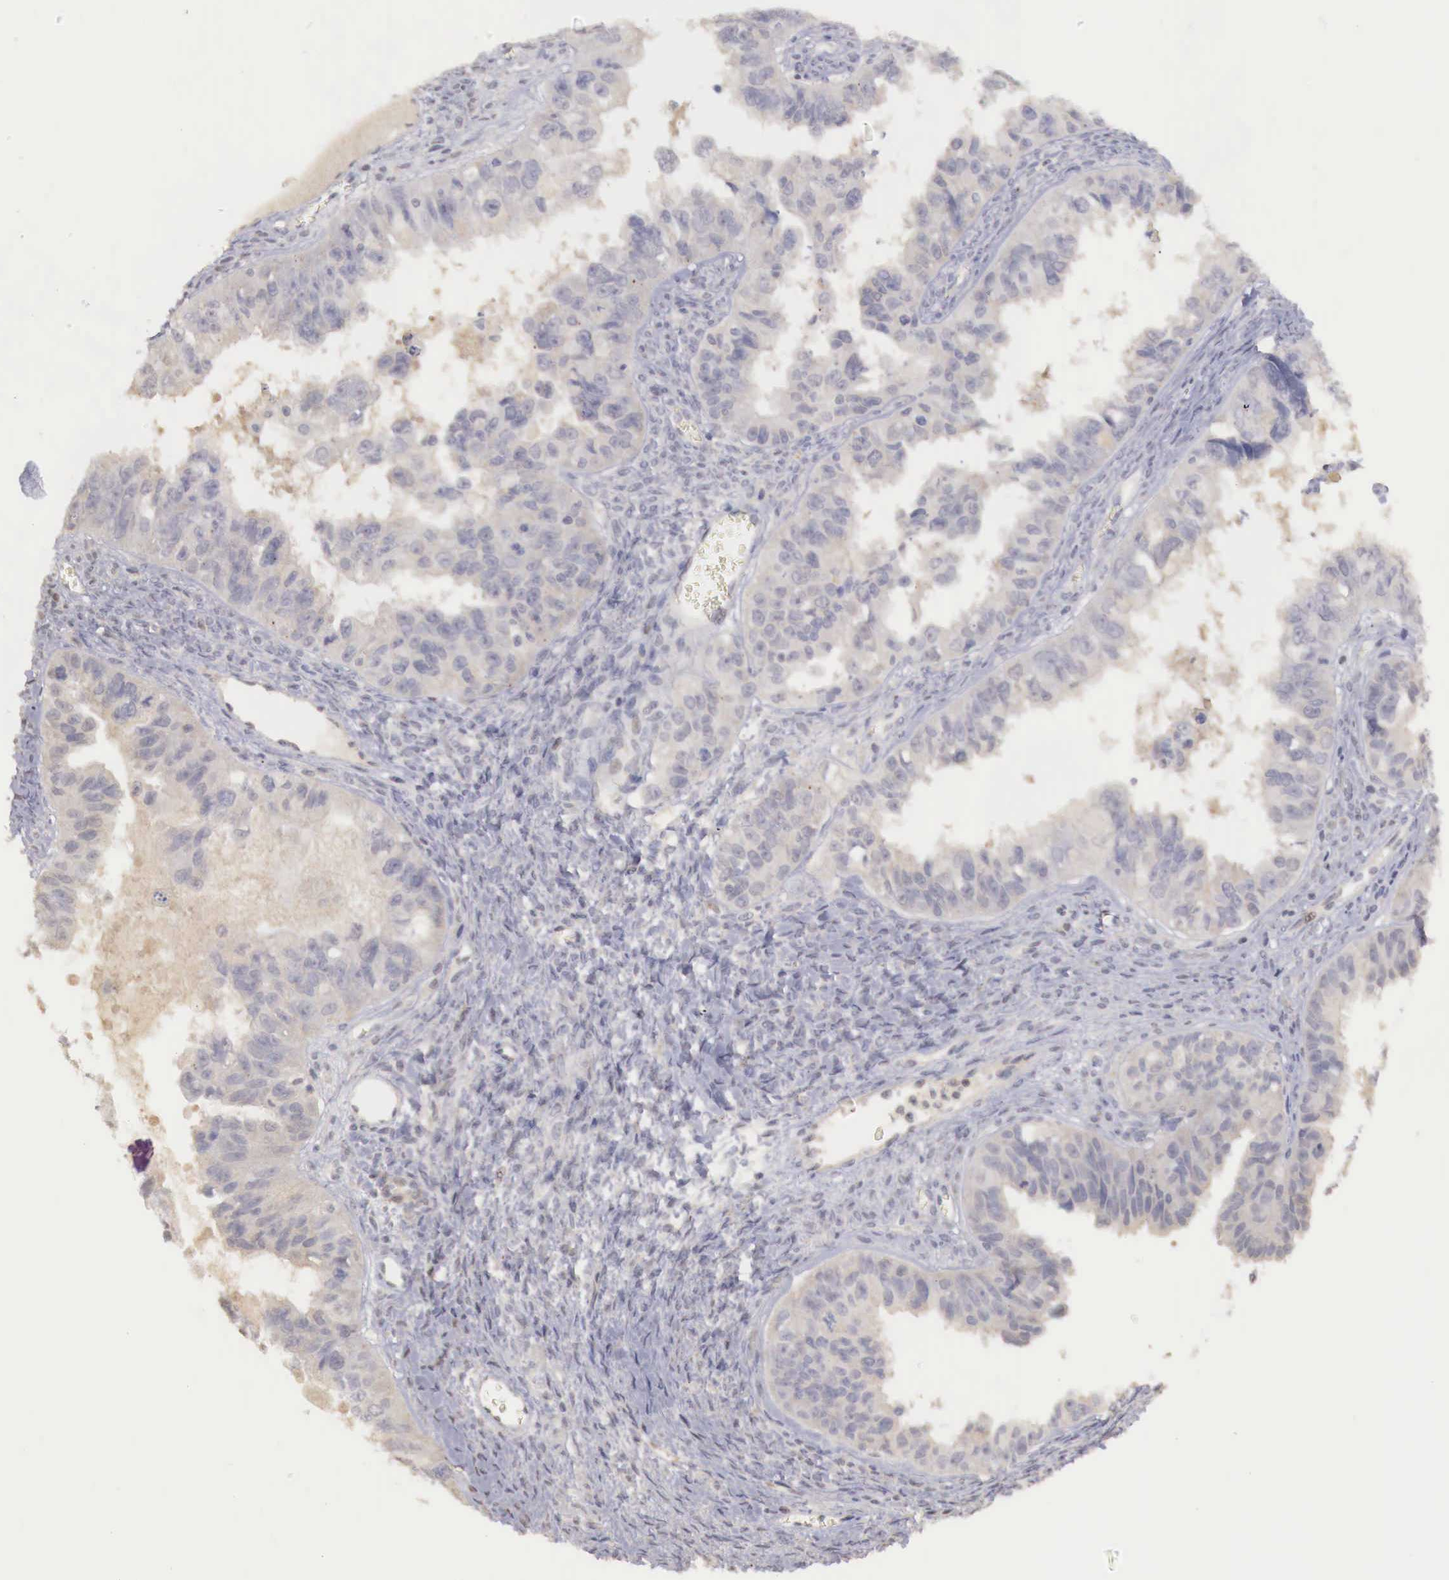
{"staining": {"intensity": "weak", "quantity": ">75%", "location": "cytoplasmic/membranous"}, "tissue": "ovarian cancer", "cell_type": "Tumor cells", "image_type": "cancer", "snomed": [{"axis": "morphology", "description": "Carcinoma, endometroid"}, {"axis": "topography", "description": "Ovary"}], "caption": "IHC staining of ovarian cancer (endometroid carcinoma), which exhibits low levels of weak cytoplasmic/membranous expression in approximately >75% of tumor cells indicating weak cytoplasmic/membranous protein positivity. The staining was performed using DAB (3,3'-diaminobenzidine) (brown) for protein detection and nuclei were counterstained in hematoxylin (blue).", "gene": "TBC1D9", "patient": {"sex": "female", "age": 85}}